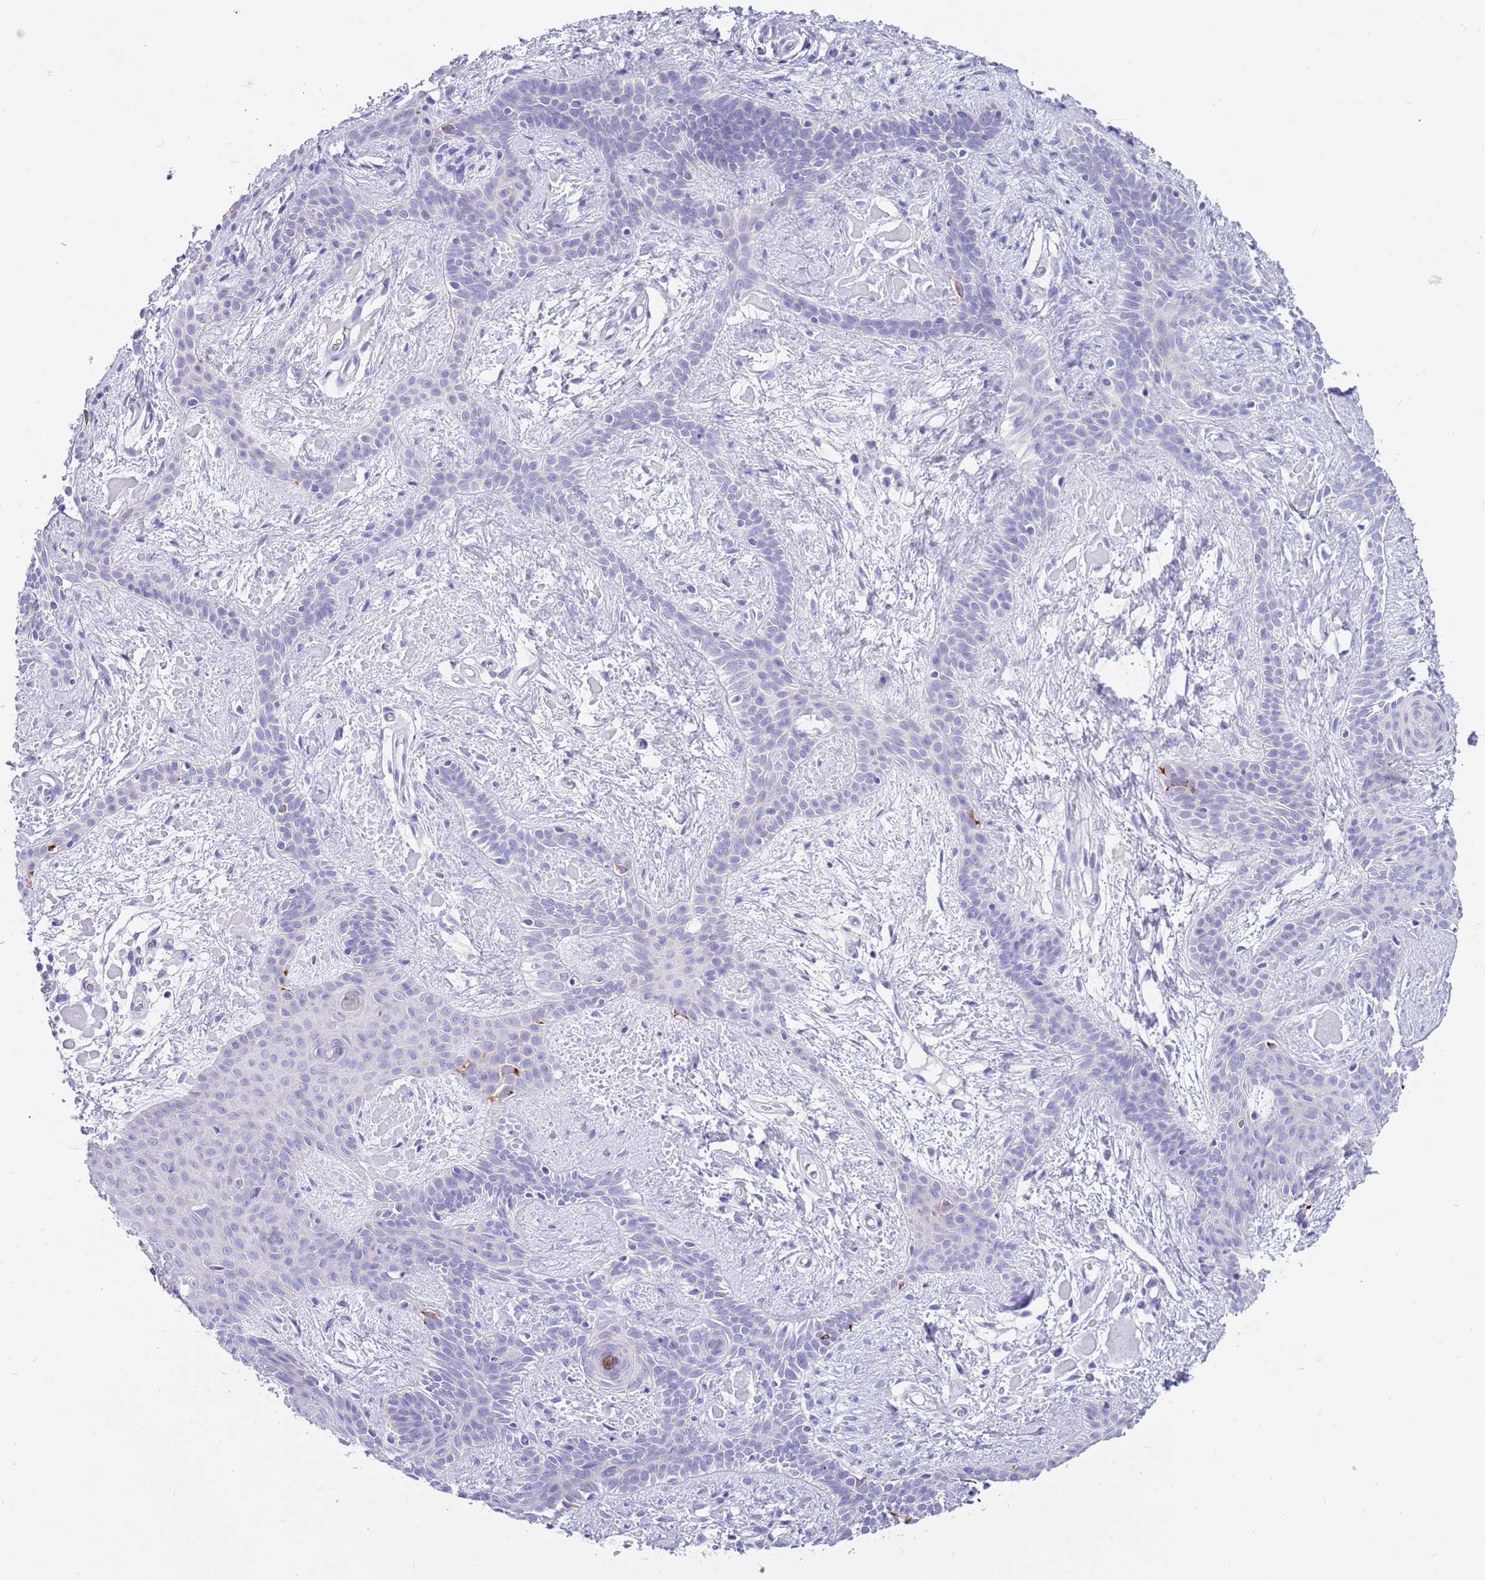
{"staining": {"intensity": "negative", "quantity": "none", "location": "none"}, "tissue": "skin cancer", "cell_type": "Tumor cells", "image_type": "cancer", "snomed": [{"axis": "morphology", "description": "Basal cell carcinoma"}, {"axis": "topography", "description": "Skin"}], "caption": "High power microscopy image of an immunohistochemistry (IHC) image of skin cancer (basal cell carcinoma), revealing no significant expression in tumor cells.", "gene": "TYW1", "patient": {"sex": "male", "age": 78}}